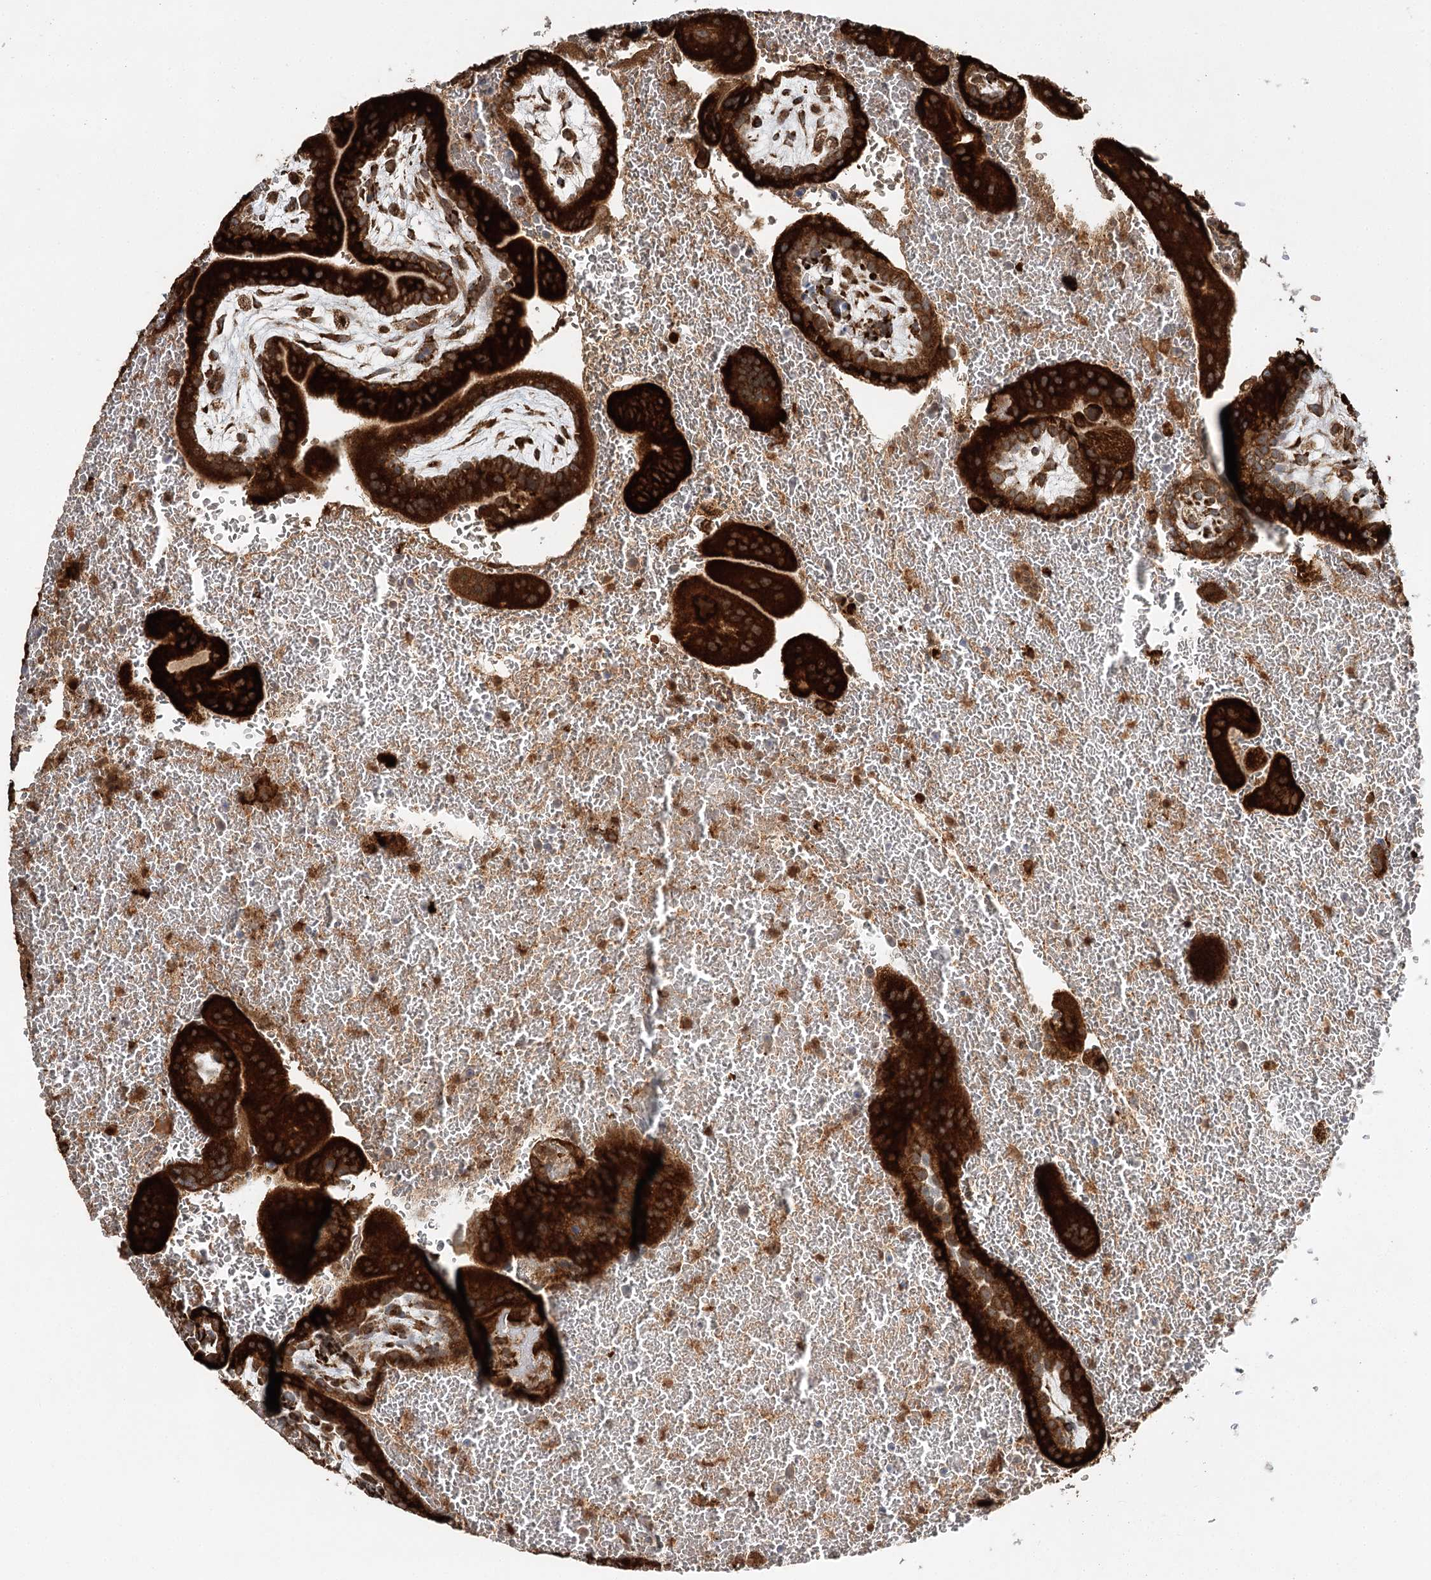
{"staining": {"intensity": "strong", "quantity": ">75%", "location": "cytoplasmic/membranous"}, "tissue": "placenta", "cell_type": "Trophoblastic cells", "image_type": "normal", "snomed": [{"axis": "morphology", "description": "Normal tissue, NOS"}, {"axis": "topography", "description": "Placenta"}], "caption": "IHC photomicrograph of unremarkable placenta: placenta stained using immunohistochemistry (IHC) reveals high levels of strong protein expression localized specifically in the cytoplasmic/membranous of trophoblastic cells, appearing as a cytoplasmic/membranous brown color.", "gene": "DNAJB14", "patient": {"sex": "female", "age": 35}}